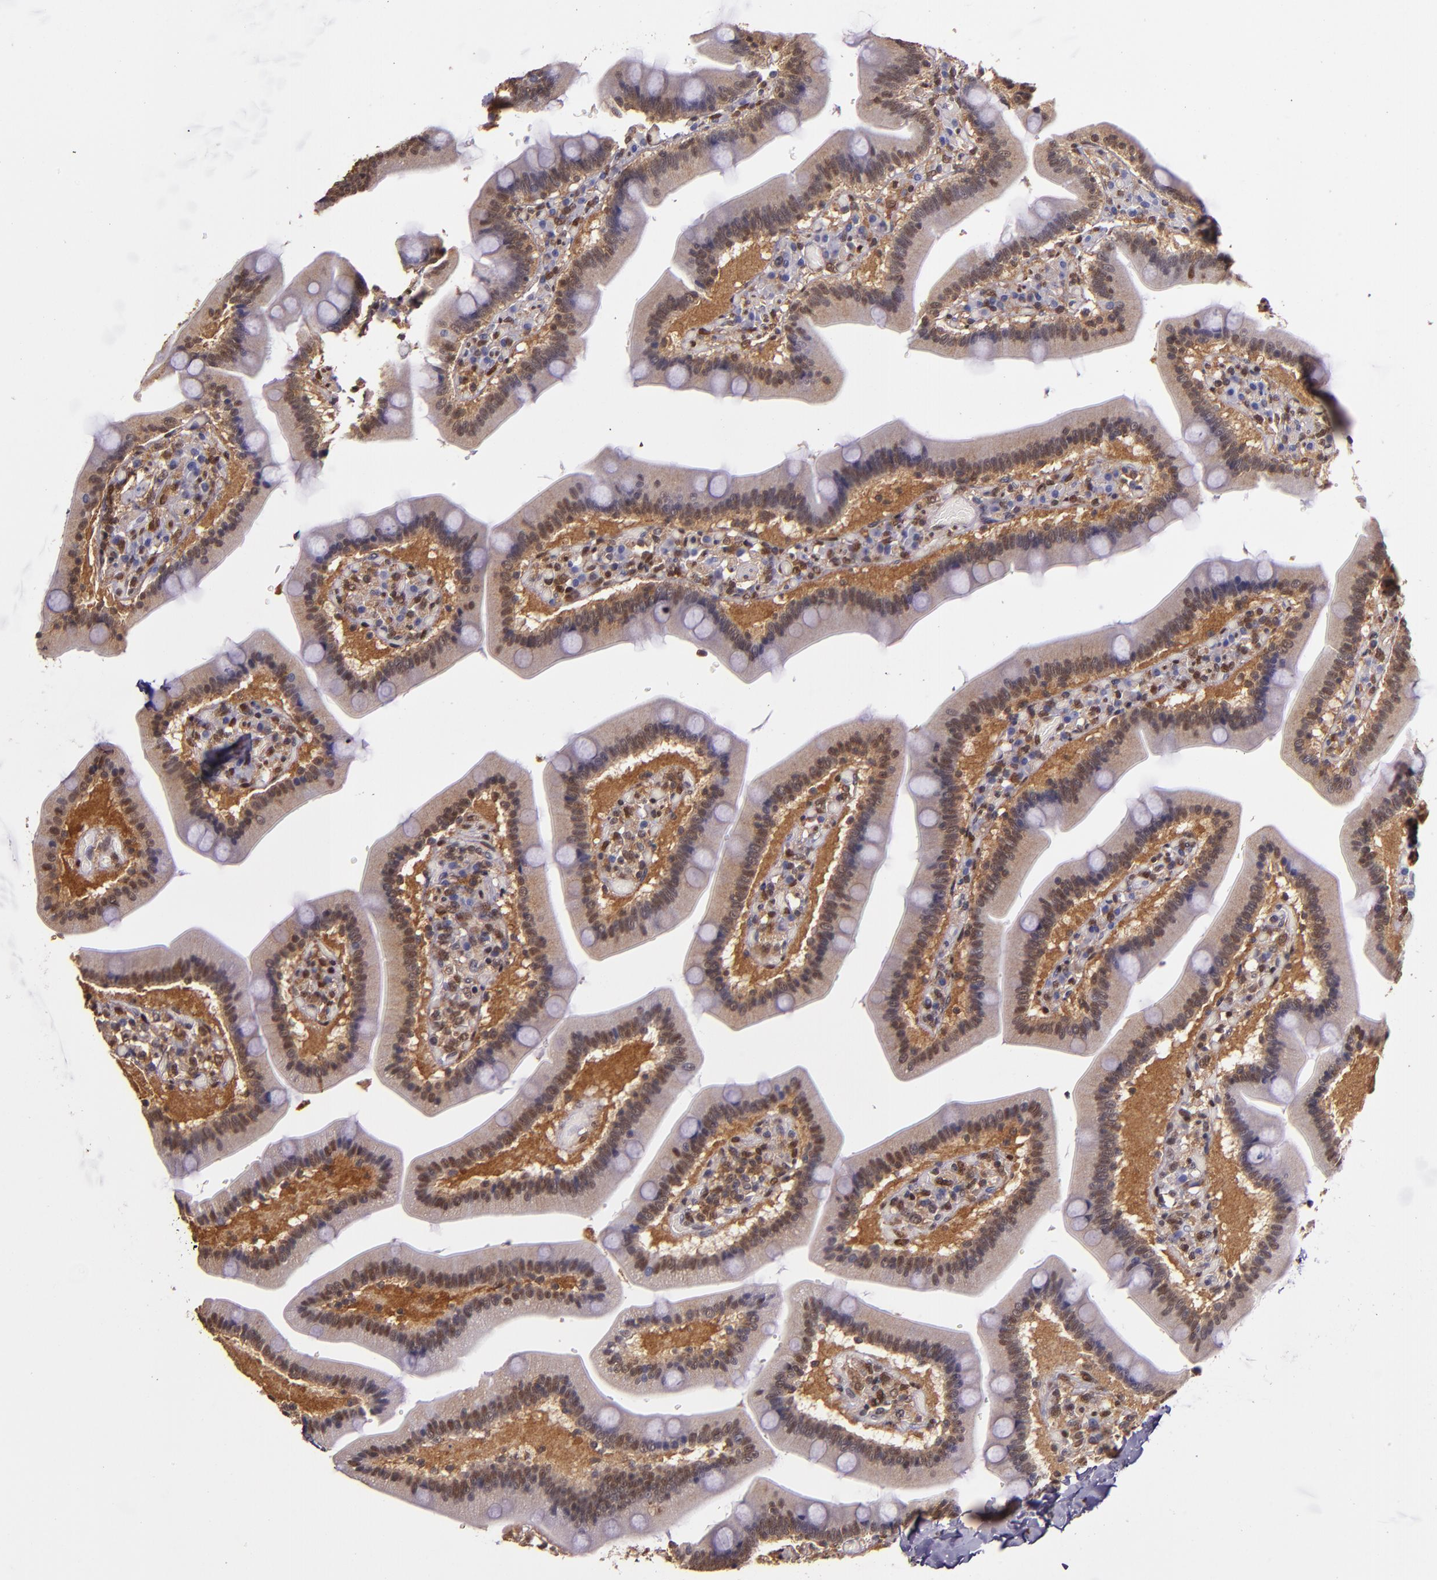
{"staining": {"intensity": "weak", "quantity": ">75%", "location": "cytoplasmic/membranous,nuclear"}, "tissue": "duodenum", "cell_type": "Glandular cells", "image_type": "normal", "snomed": [{"axis": "morphology", "description": "Normal tissue, NOS"}, {"axis": "topography", "description": "Duodenum"}], "caption": "Weak cytoplasmic/membranous,nuclear positivity for a protein is appreciated in approximately >75% of glandular cells of benign duodenum using IHC.", "gene": "STAT6", "patient": {"sex": "male", "age": 66}}